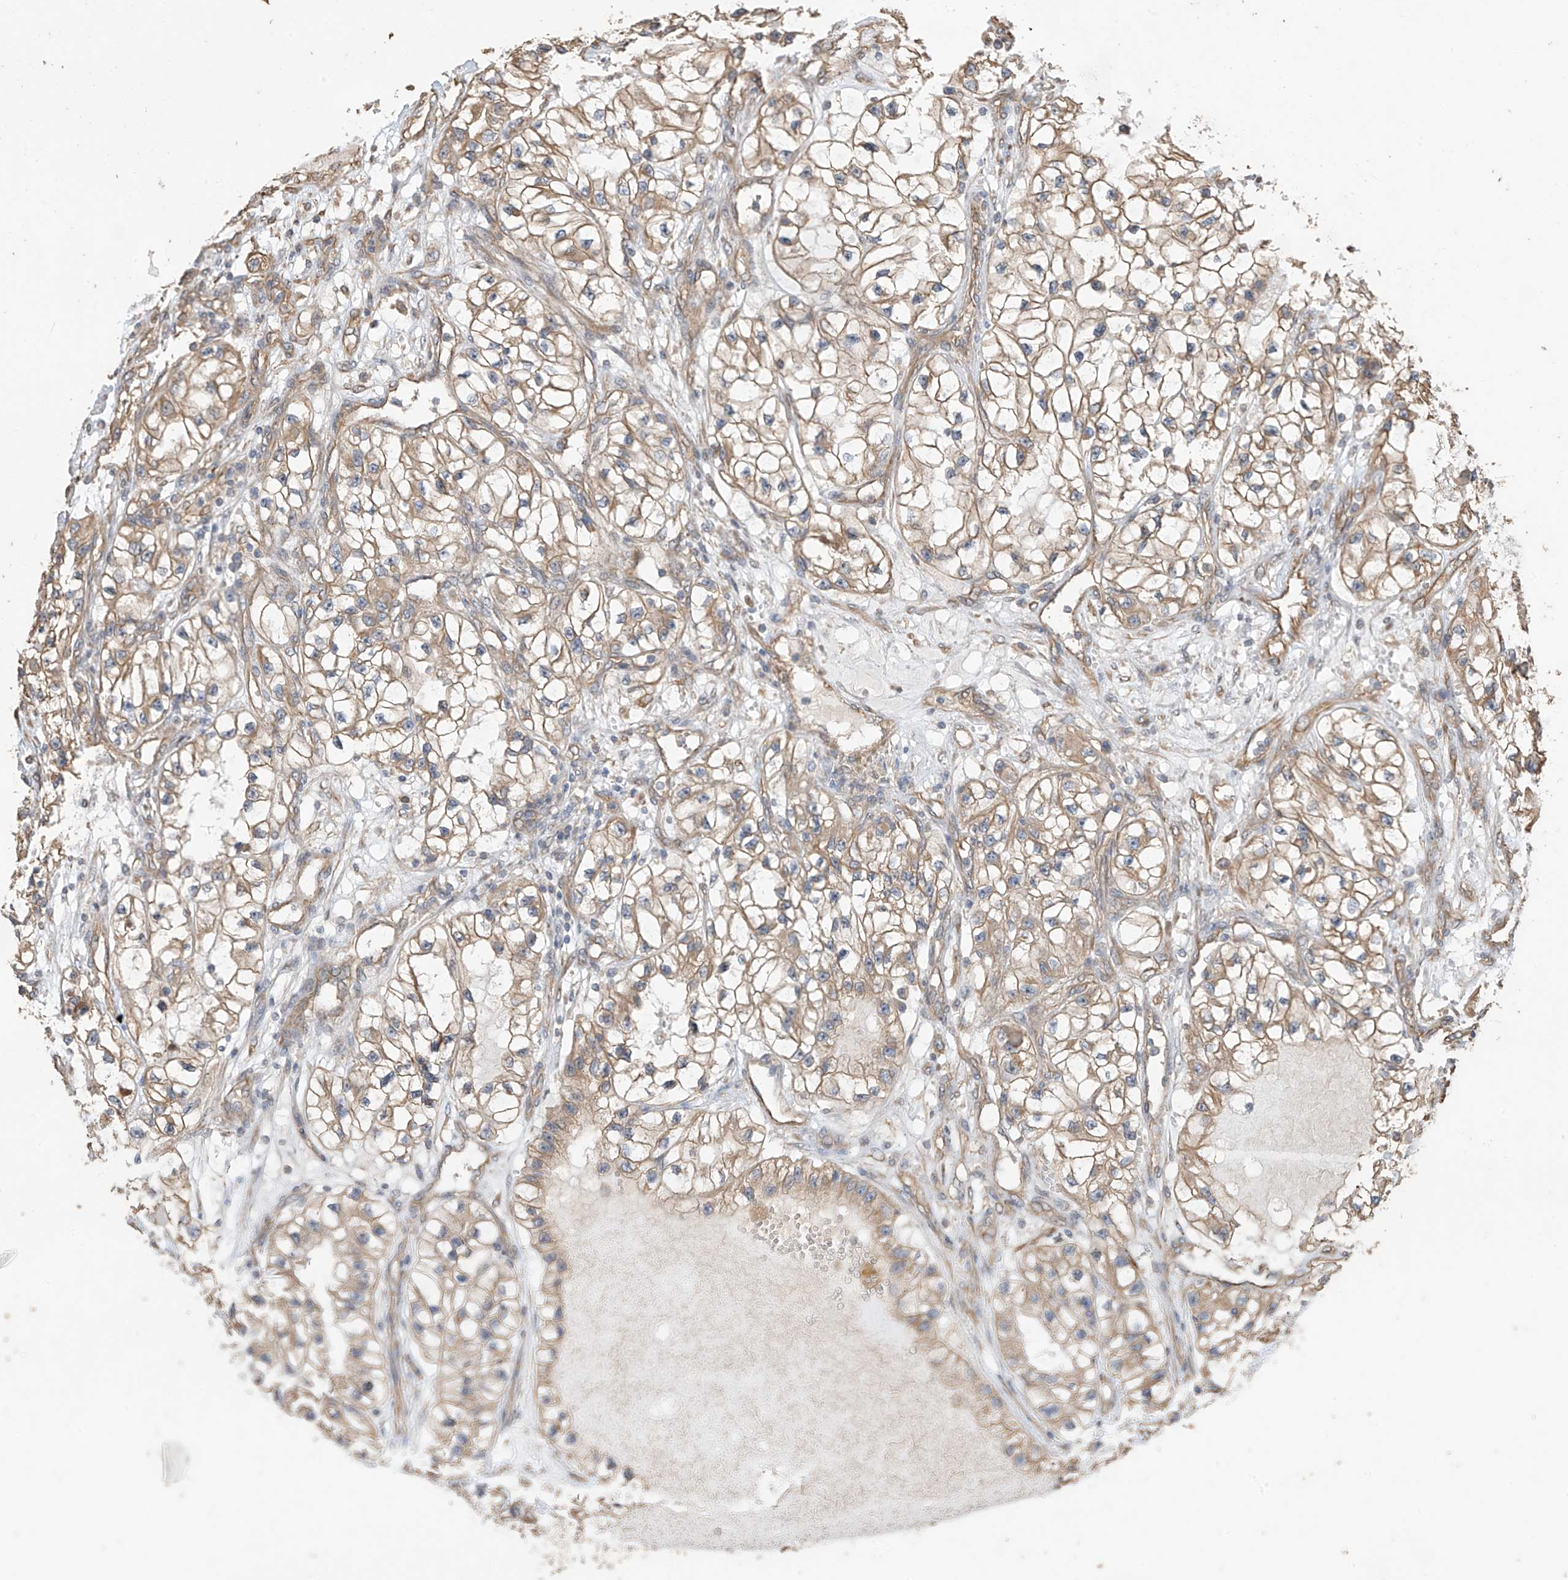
{"staining": {"intensity": "moderate", "quantity": "25%-75%", "location": "cytoplasmic/membranous"}, "tissue": "renal cancer", "cell_type": "Tumor cells", "image_type": "cancer", "snomed": [{"axis": "morphology", "description": "Adenocarcinoma, NOS"}, {"axis": "topography", "description": "Kidney"}], "caption": "Immunohistochemistry photomicrograph of adenocarcinoma (renal) stained for a protein (brown), which exhibits medium levels of moderate cytoplasmic/membranous positivity in about 25%-75% of tumor cells.", "gene": "AGBL5", "patient": {"sex": "female", "age": 57}}